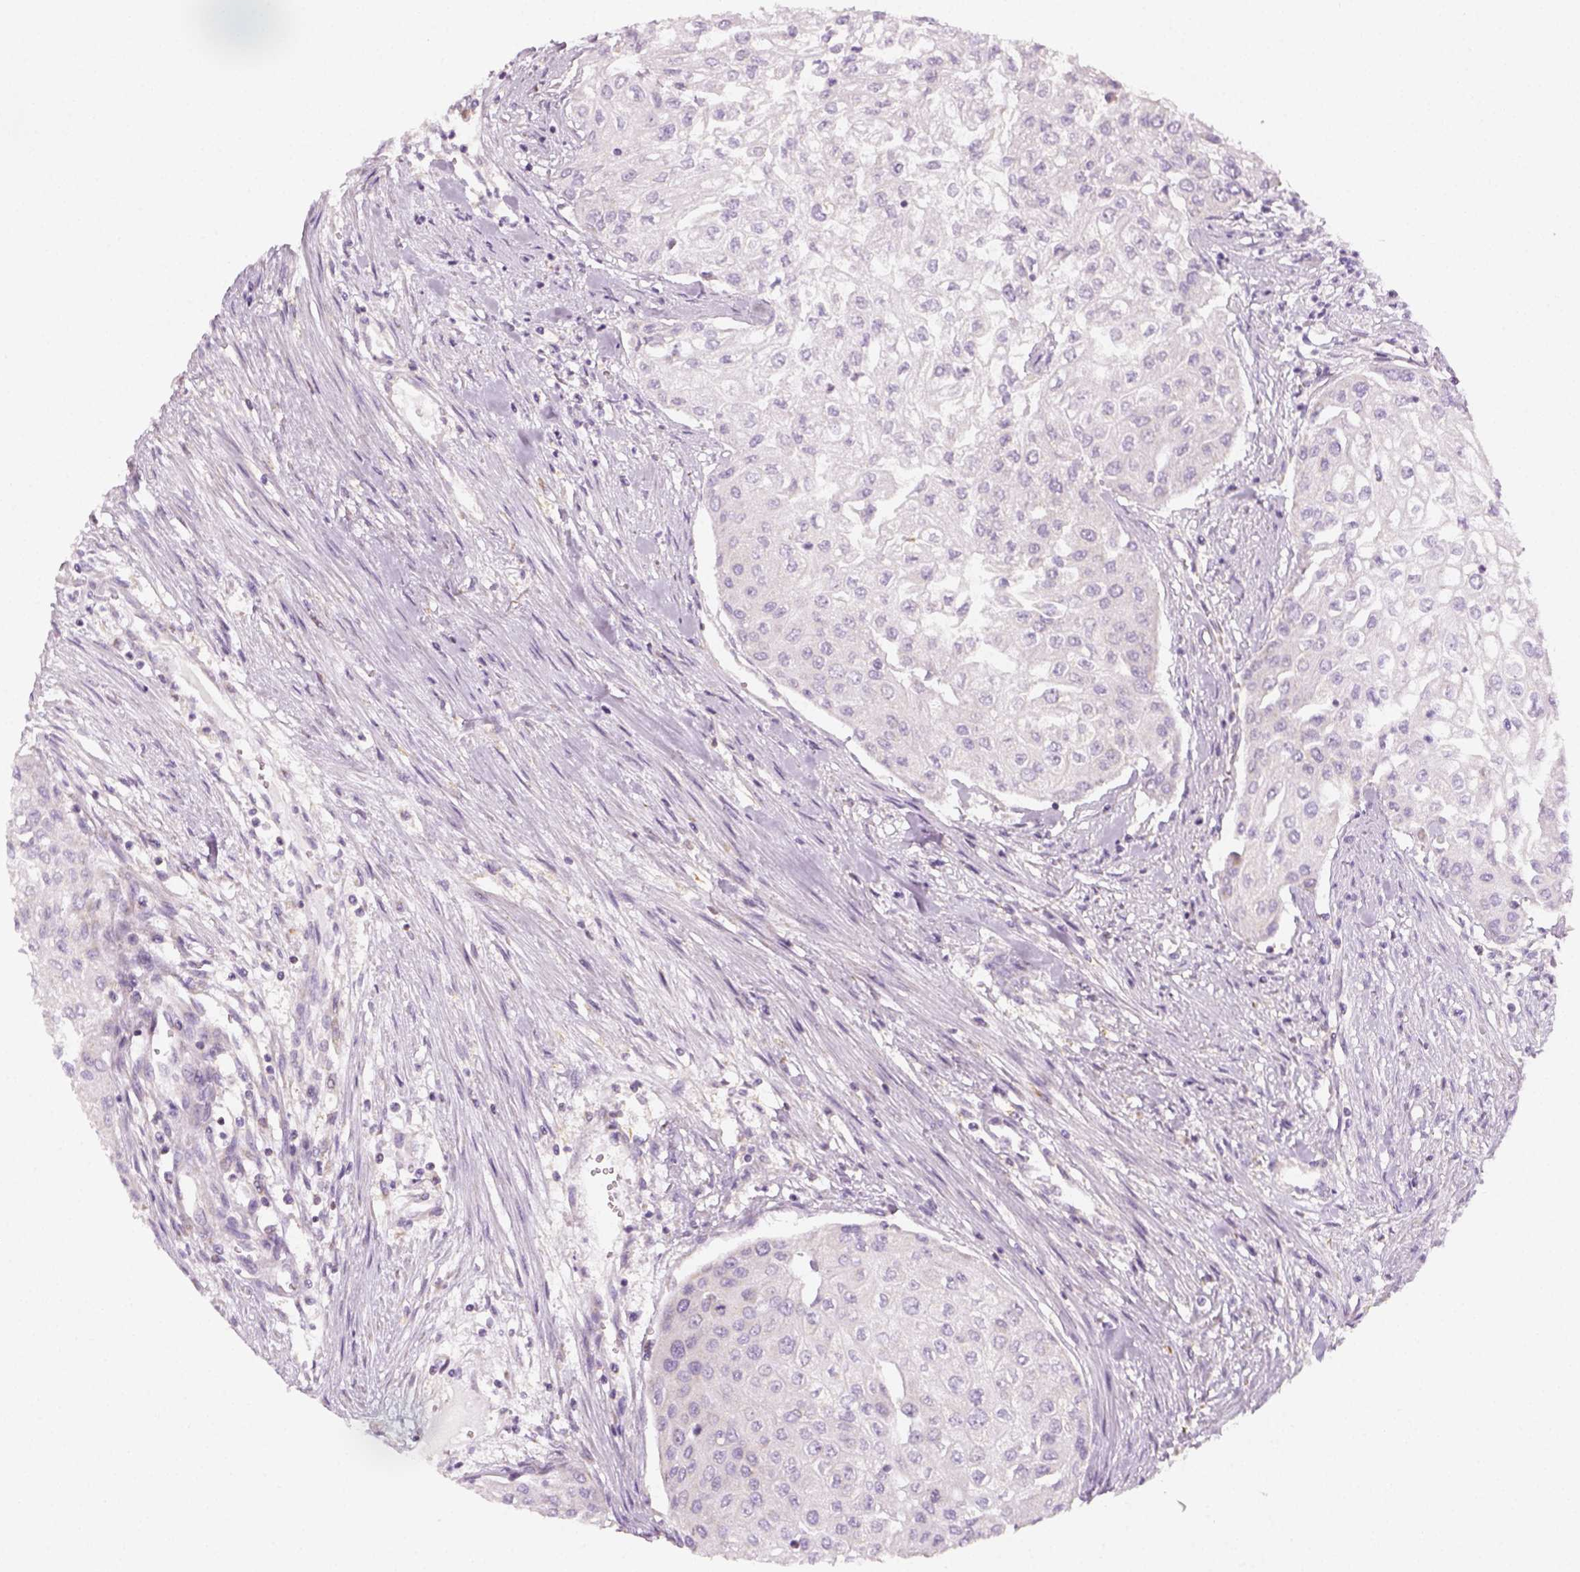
{"staining": {"intensity": "negative", "quantity": "none", "location": "none"}, "tissue": "urothelial cancer", "cell_type": "Tumor cells", "image_type": "cancer", "snomed": [{"axis": "morphology", "description": "Urothelial carcinoma, High grade"}, {"axis": "topography", "description": "Urinary bladder"}], "caption": "This is an immunohistochemistry (IHC) micrograph of human urothelial cancer. There is no positivity in tumor cells.", "gene": "AWAT2", "patient": {"sex": "male", "age": 62}}